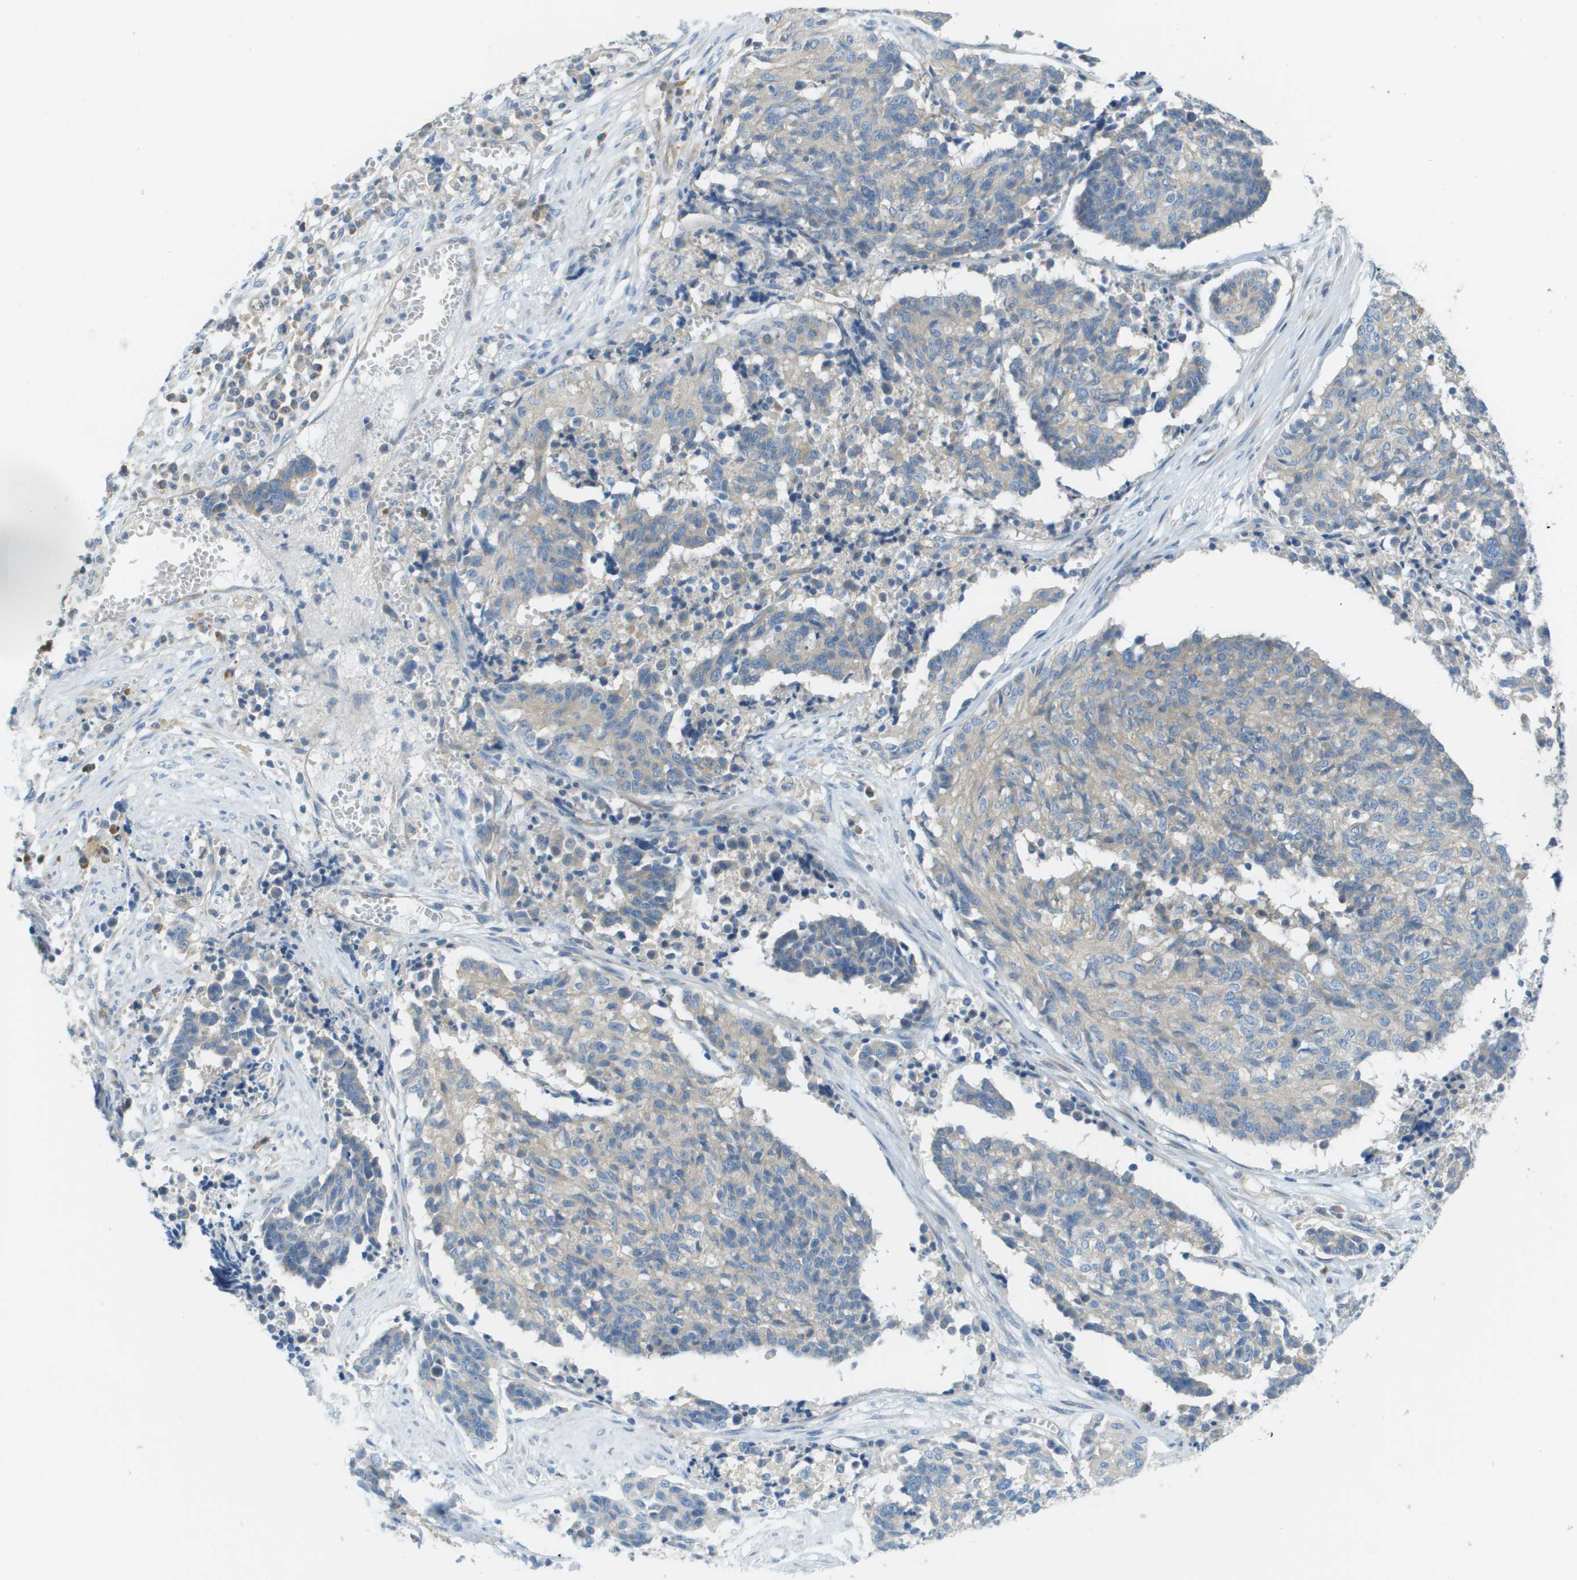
{"staining": {"intensity": "negative", "quantity": "none", "location": "none"}, "tissue": "cervical cancer", "cell_type": "Tumor cells", "image_type": "cancer", "snomed": [{"axis": "morphology", "description": "Squamous cell carcinoma, NOS"}, {"axis": "topography", "description": "Cervix"}], "caption": "An IHC histopathology image of cervical cancer (squamous cell carcinoma) is shown. There is no staining in tumor cells of cervical cancer (squamous cell carcinoma).", "gene": "DNAJB11", "patient": {"sex": "female", "age": 35}}